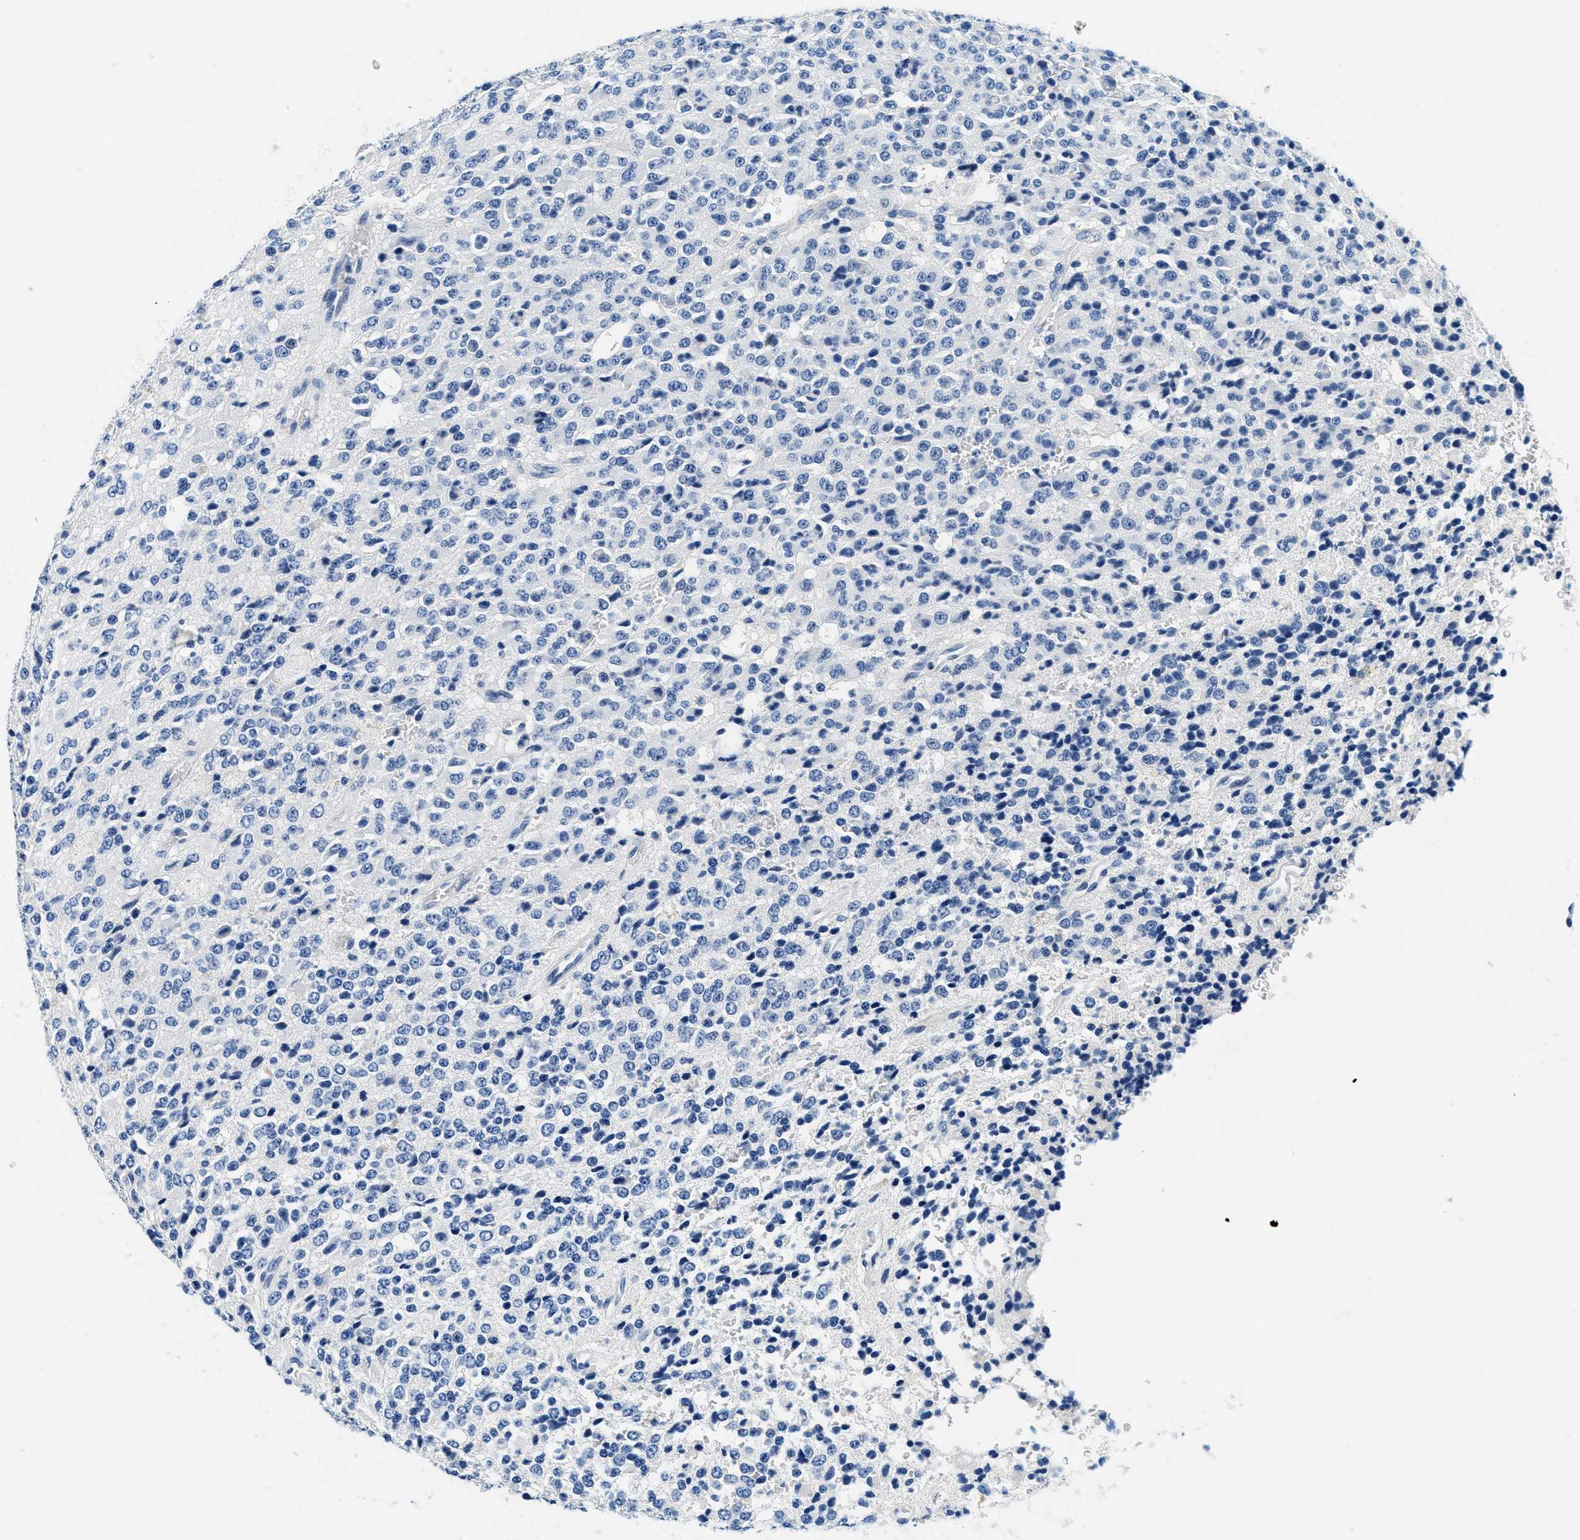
{"staining": {"intensity": "negative", "quantity": "none", "location": "none"}, "tissue": "glioma", "cell_type": "Tumor cells", "image_type": "cancer", "snomed": [{"axis": "morphology", "description": "Glioma, malignant, High grade"}, {"axis": "topography", "description": "pancreas cauda"}], "caption": "Immunohistochemistry image of neoplastic tissue: human glioma stained with DAB (3,3'-diaminobenzidine) exhibits no significant protein staining in tumor cells.", "gene": "GSTM3", "patient": {"sex": "male", "age": 60}}